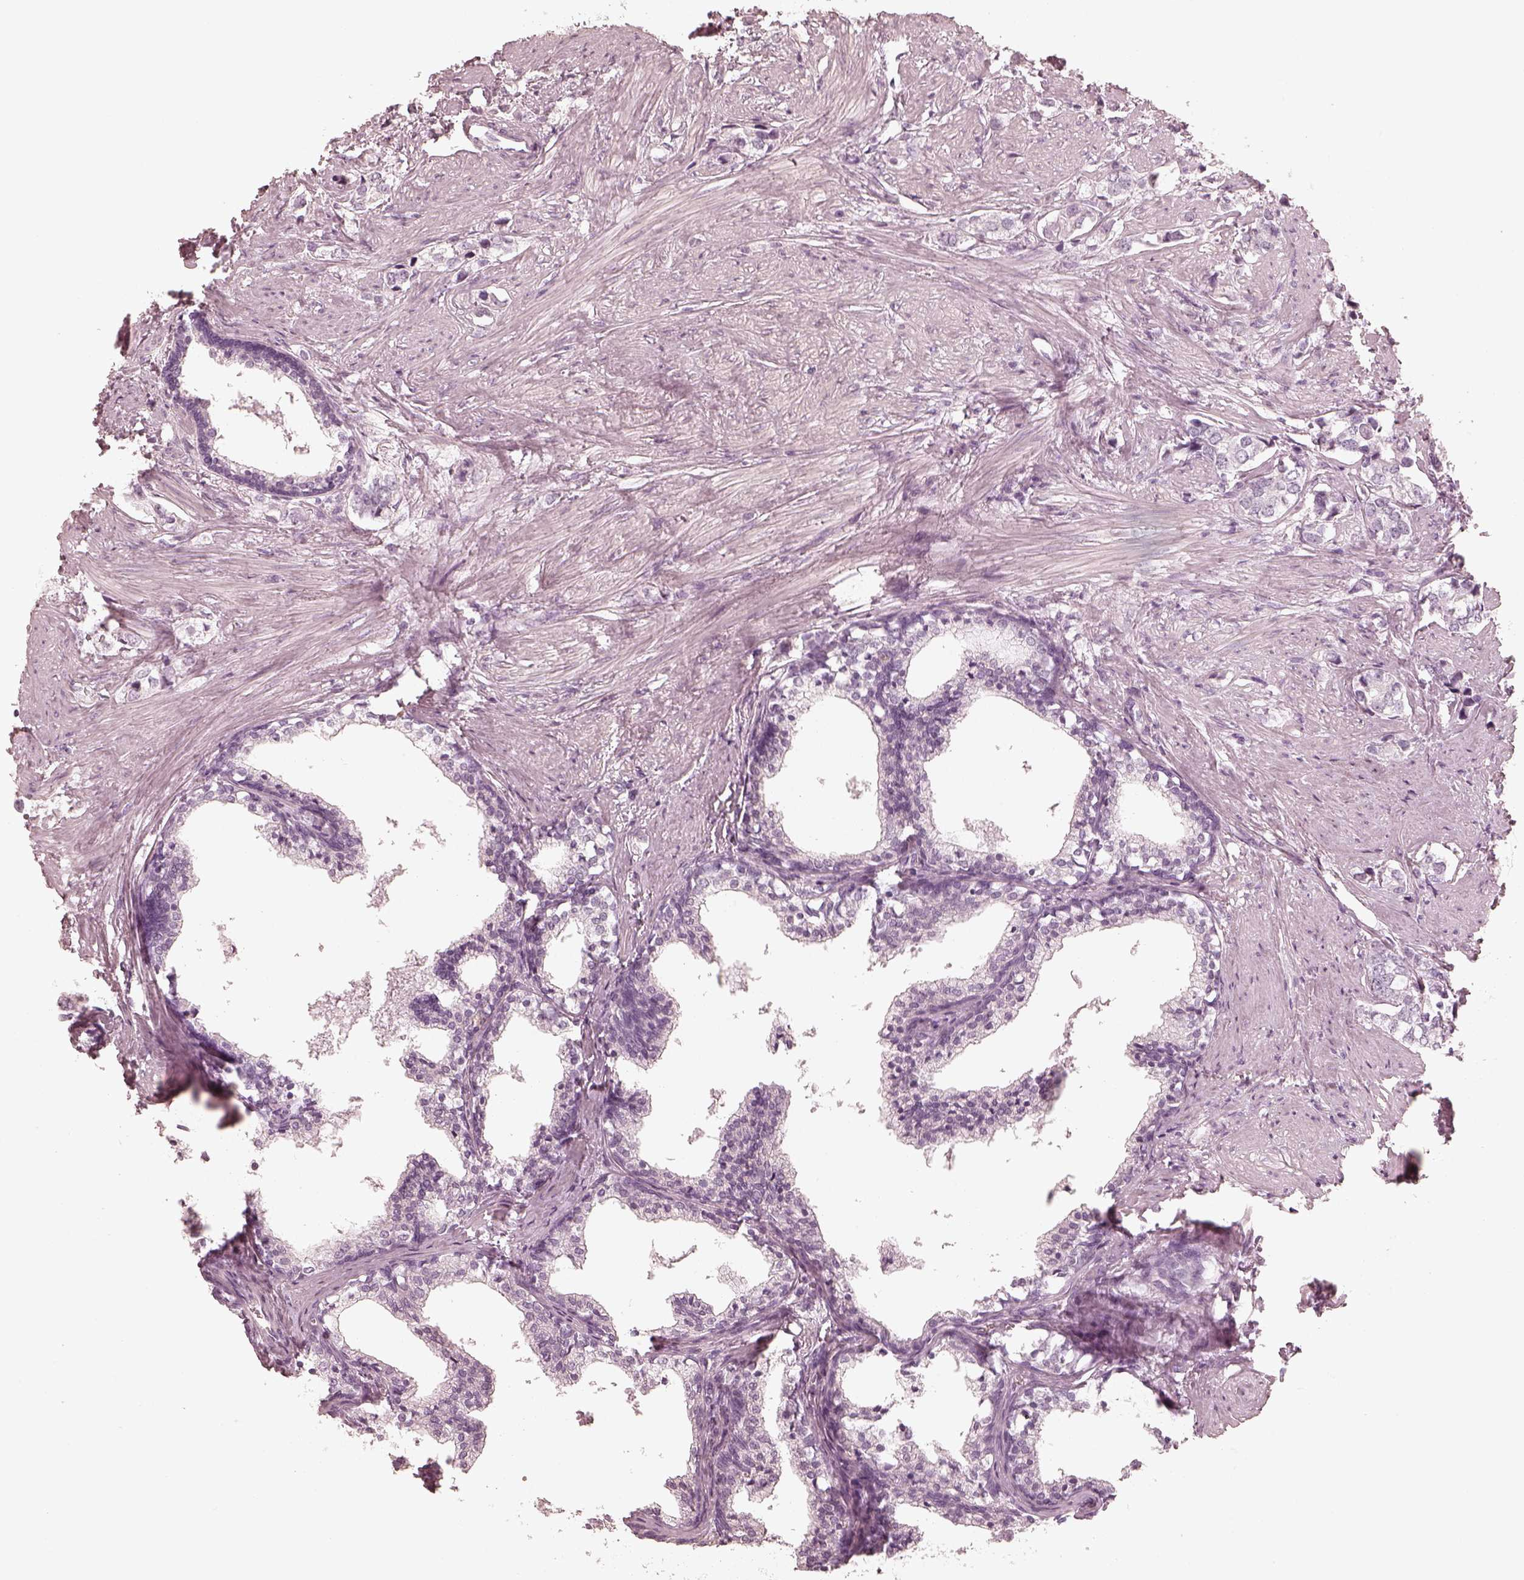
{"staining": {"intensity": "negative", "quantity": "none", "location": "none"}, "tissue": "prostate cancer", "cell_type": "Tumor cells", "image_type": "cancer", "snomed": [{"axis": "morphology", "description": "Adenocarcinoma, NOS"}, {"axis": "topography", "description": "Prostate and seminal vesicle, NOS"}], "caption": "This is a photomicrograph of IHC staining of prostate adenocarcinoma, which shows no expression in tumor cells.", "gene": "CALR3", "patient": {"sex": "male", "age": 63}}